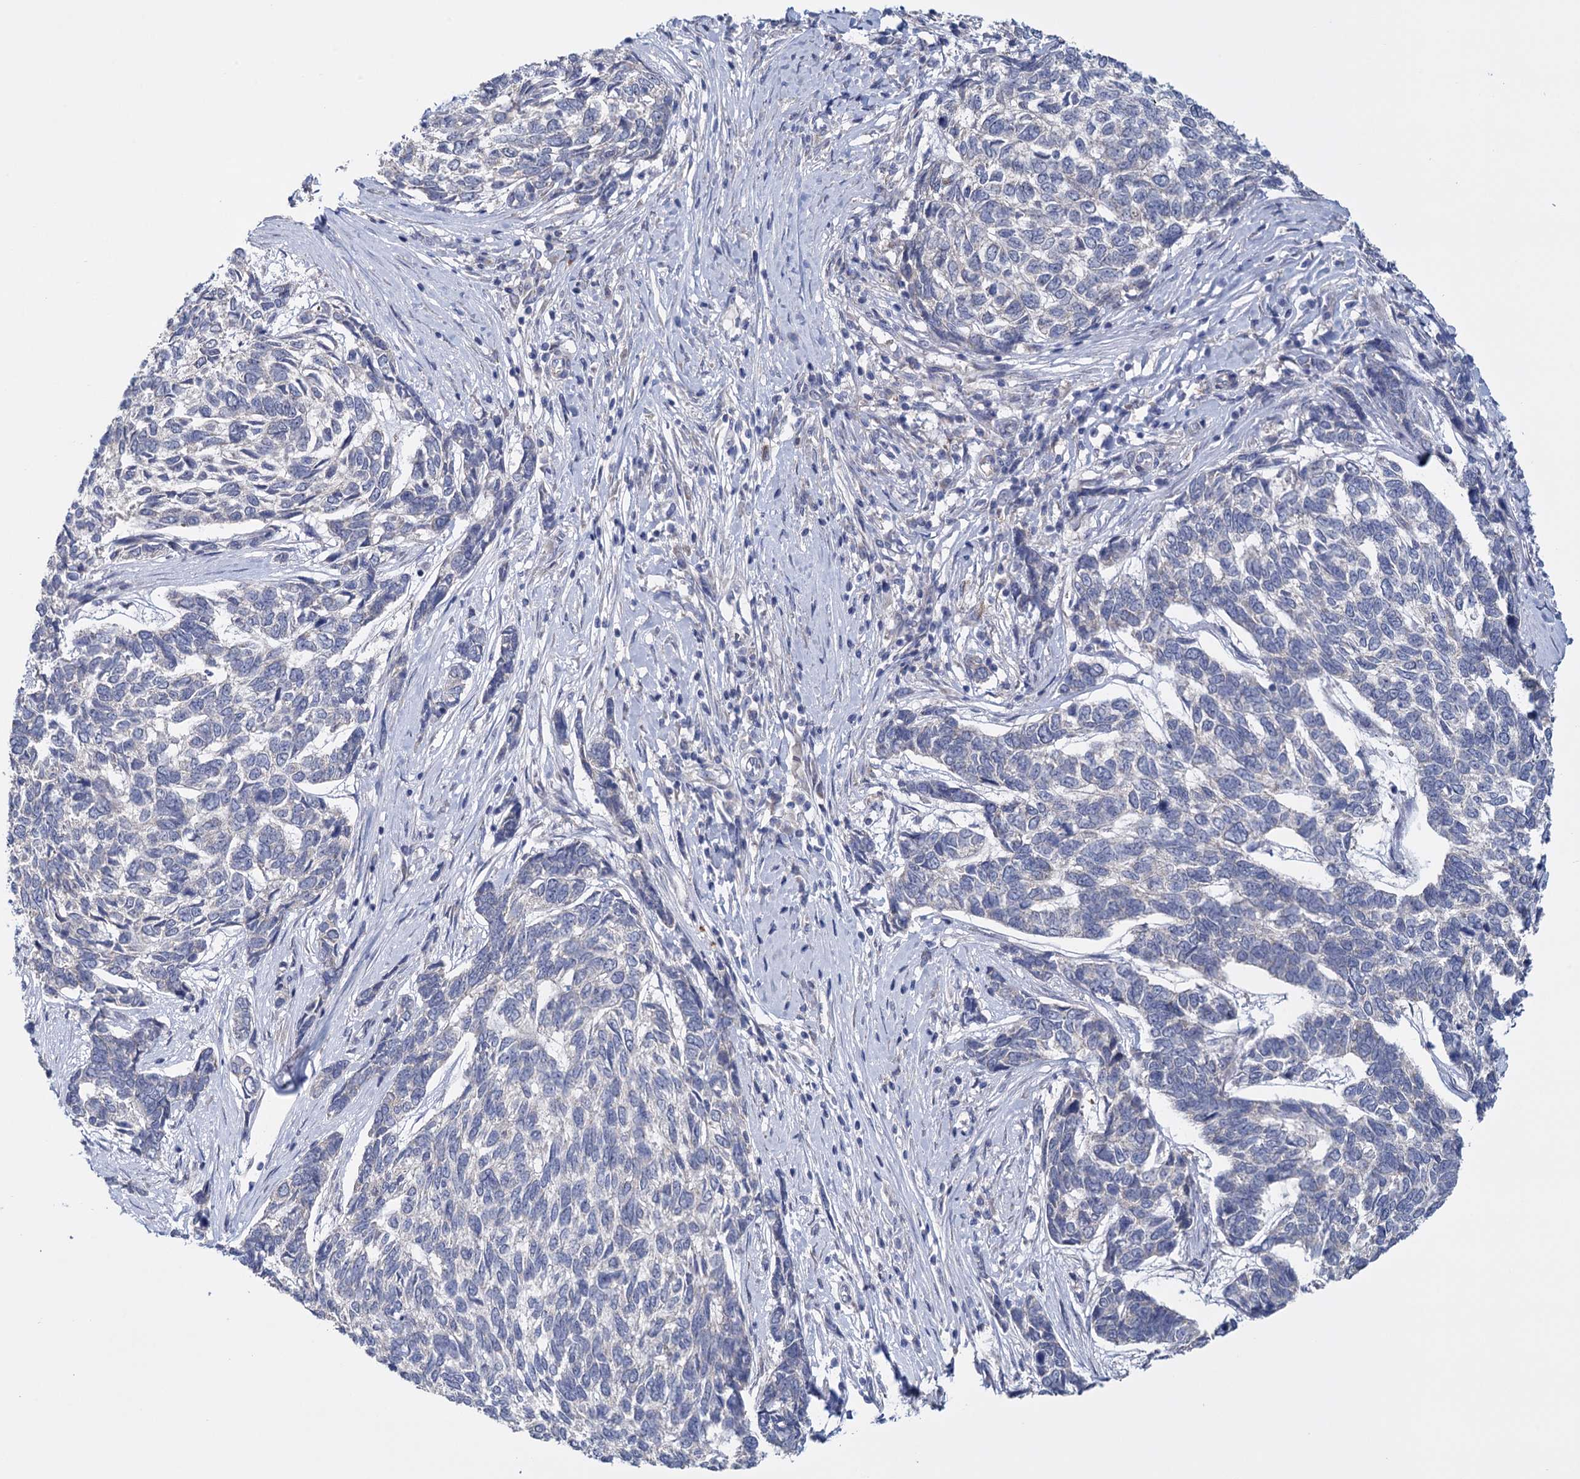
{"staining": {"intensity": "negative", "quantity": "none", "location": "none"}, "tissue": "skin cancer", "cell_type": "Tumor cells", "image_type": "cancer", "snomed": [{"axis": "morphology", "description": "Basal cell carcinoma"}, {"axis": "topography", "description": "Skin"}], "caption": "This is a micrograph of immunohistochemistry (IHC) staining of skin cancer (basal cell carcinoma), which shows no expression in tumor cells.", "gene": "GSTM2", "patient": {"sex": "female", "age": 65}}